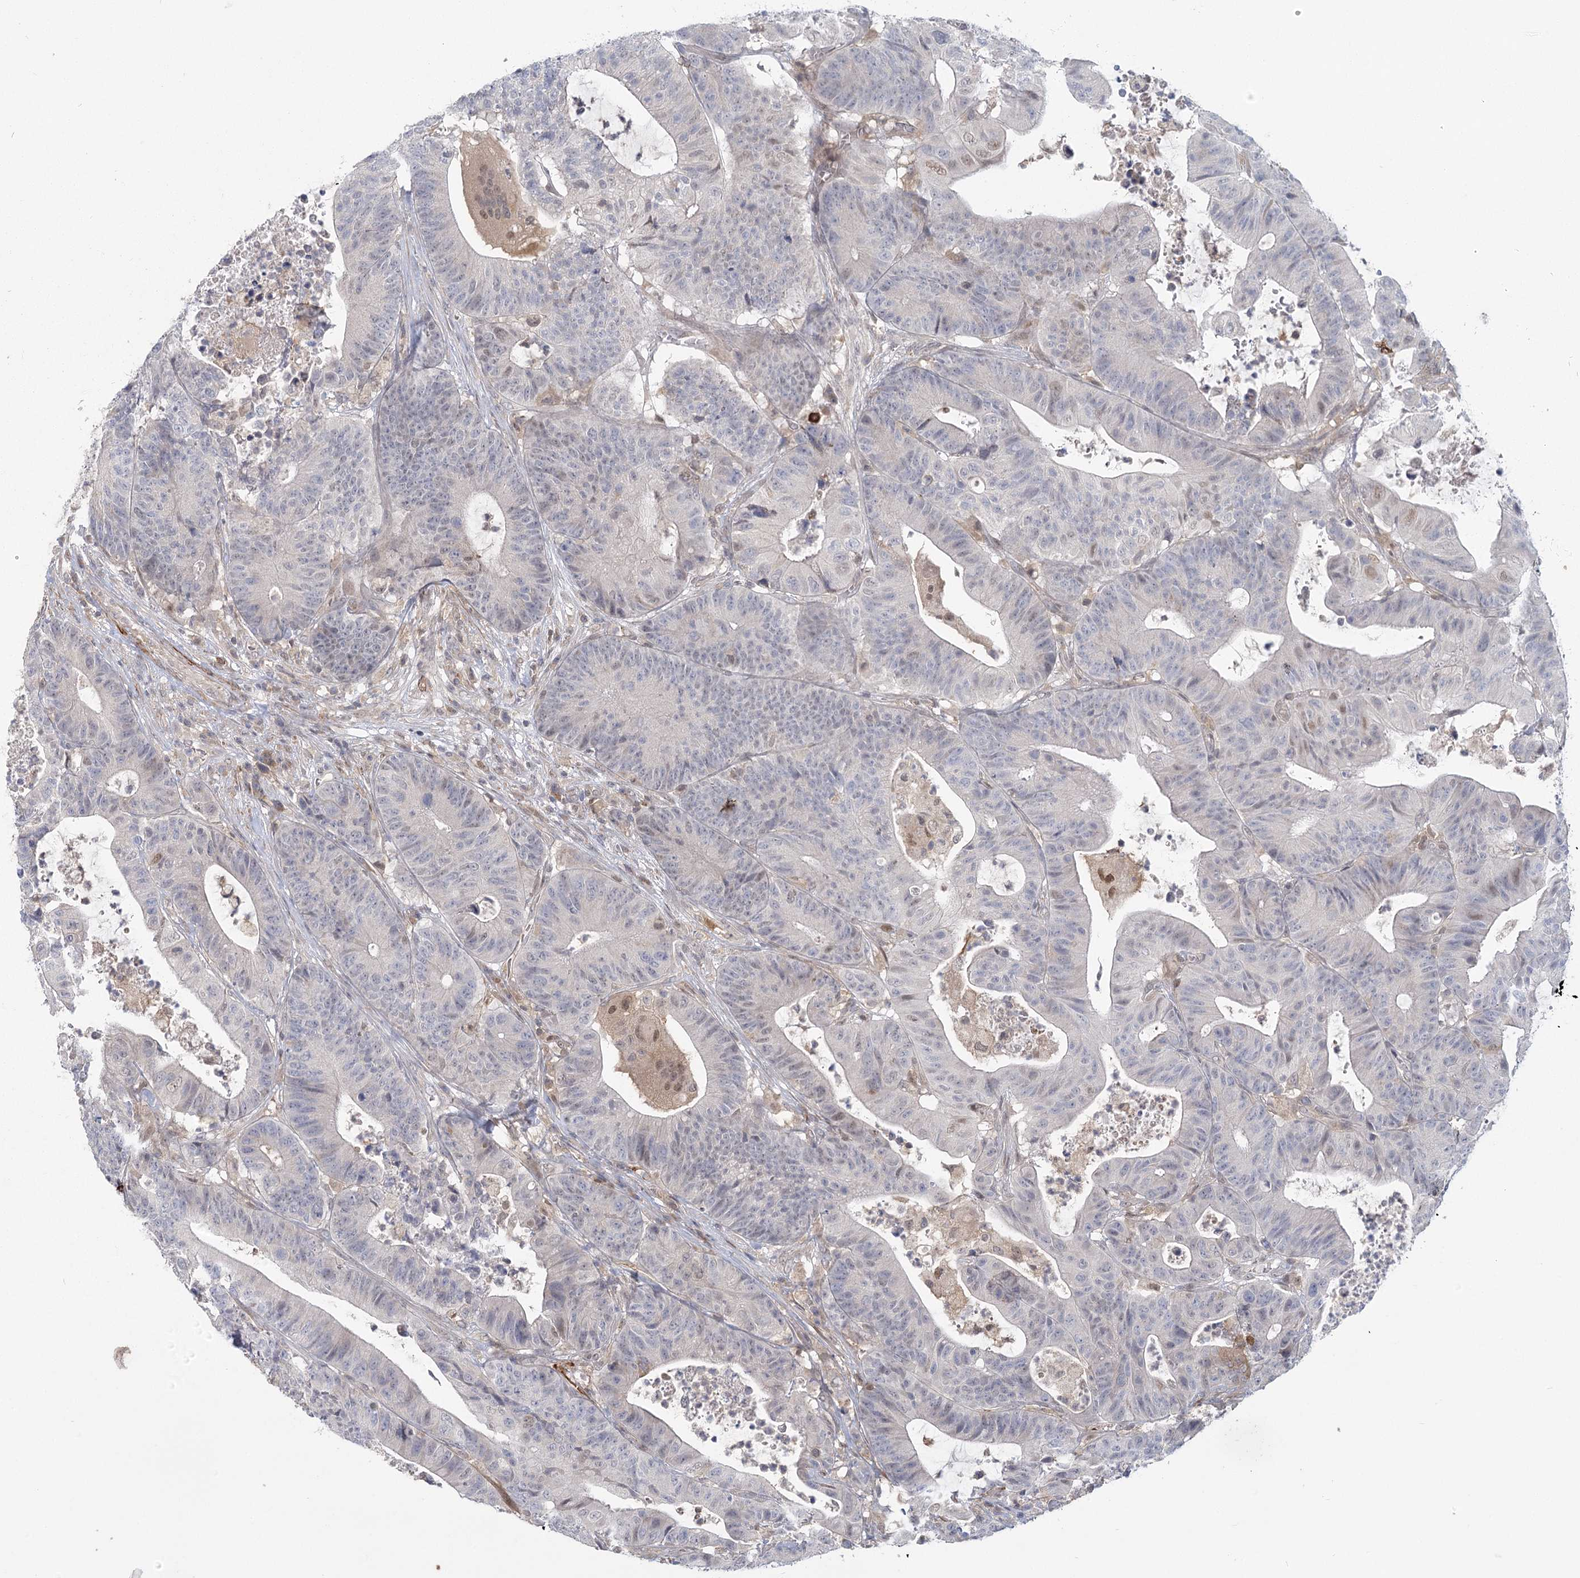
{"staining": {"intensity": "weak", "quantity": "<25%", "location": "nuclear"}, "tissue": "colorectal cancer", "cell_type": "Tumor cells", "image_type": "cancer", "snomed": [{"axis": "morphology", "description": "Adenocarcinoma, NOS"}, {"axis": "topography", "description": "Colon"}], "caption": "An immunohistochemistry (IHC) histopathology image of adenocarcinoma (colorectal) is shown. There is no staining in tumor cells of adenocarcinoma (colorectal).", "gene": "USP11", "patient": {"sex": "female", "age": 84}}